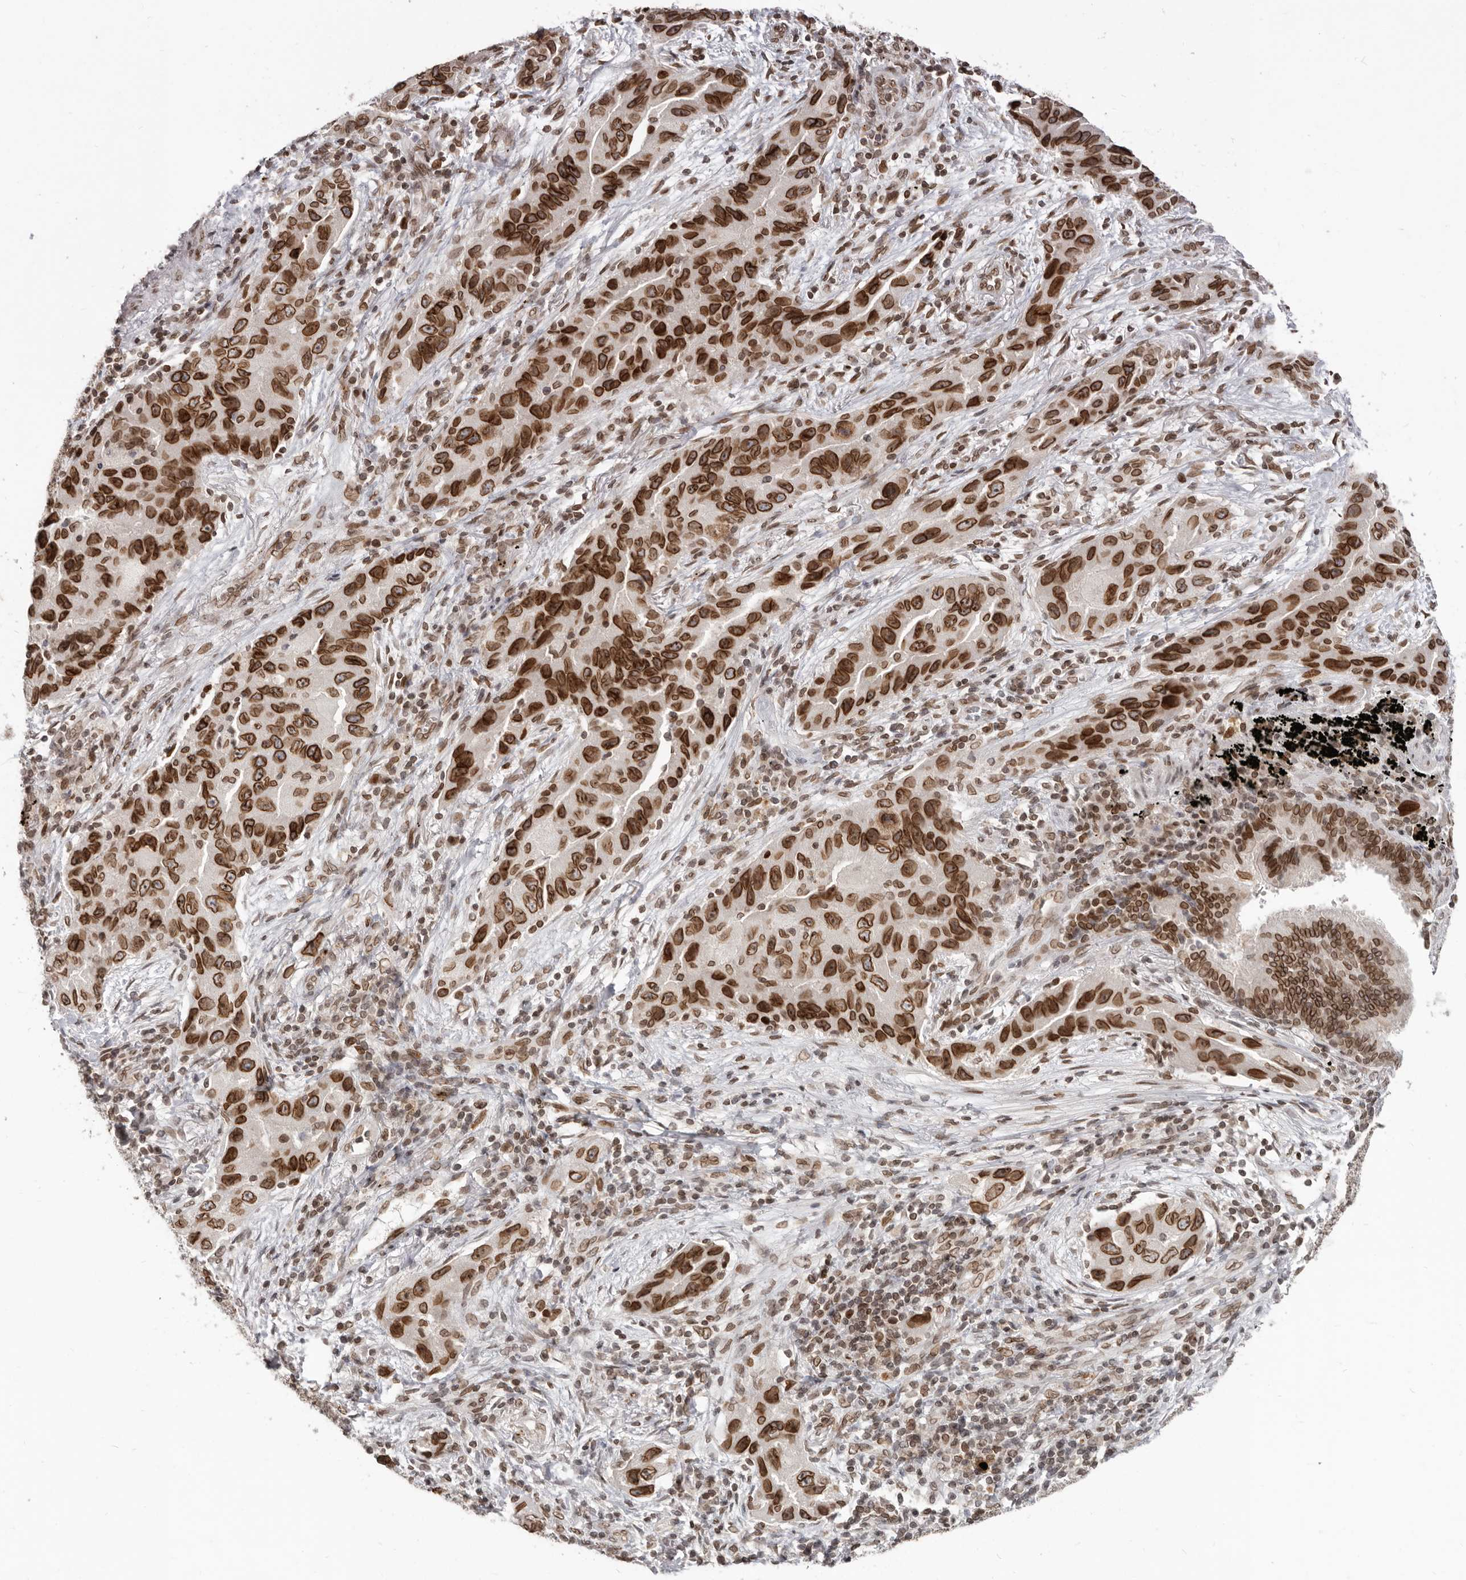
{"staining": {"intensity": "strong", "quantity": ">75%", "location": "cytoplasmic/membranous,nuclear"}, "tissue": "lung cancer", "cell_type": "Tumor cells", "image_type": "cancer", "snomed": [{"axis": "morphology", "description": "Adenocarcinoma, NOS"}, {"axis": "topography", "description": "Lung"}], "caption": "A high amount of strong cytoplasmic/membranous and nuclear positivity is present in about >75% of tumor cells in lung adenocarcinoma tissue.", "gene": "NUP153", "patient": {"sex": "female", "age": 65}}